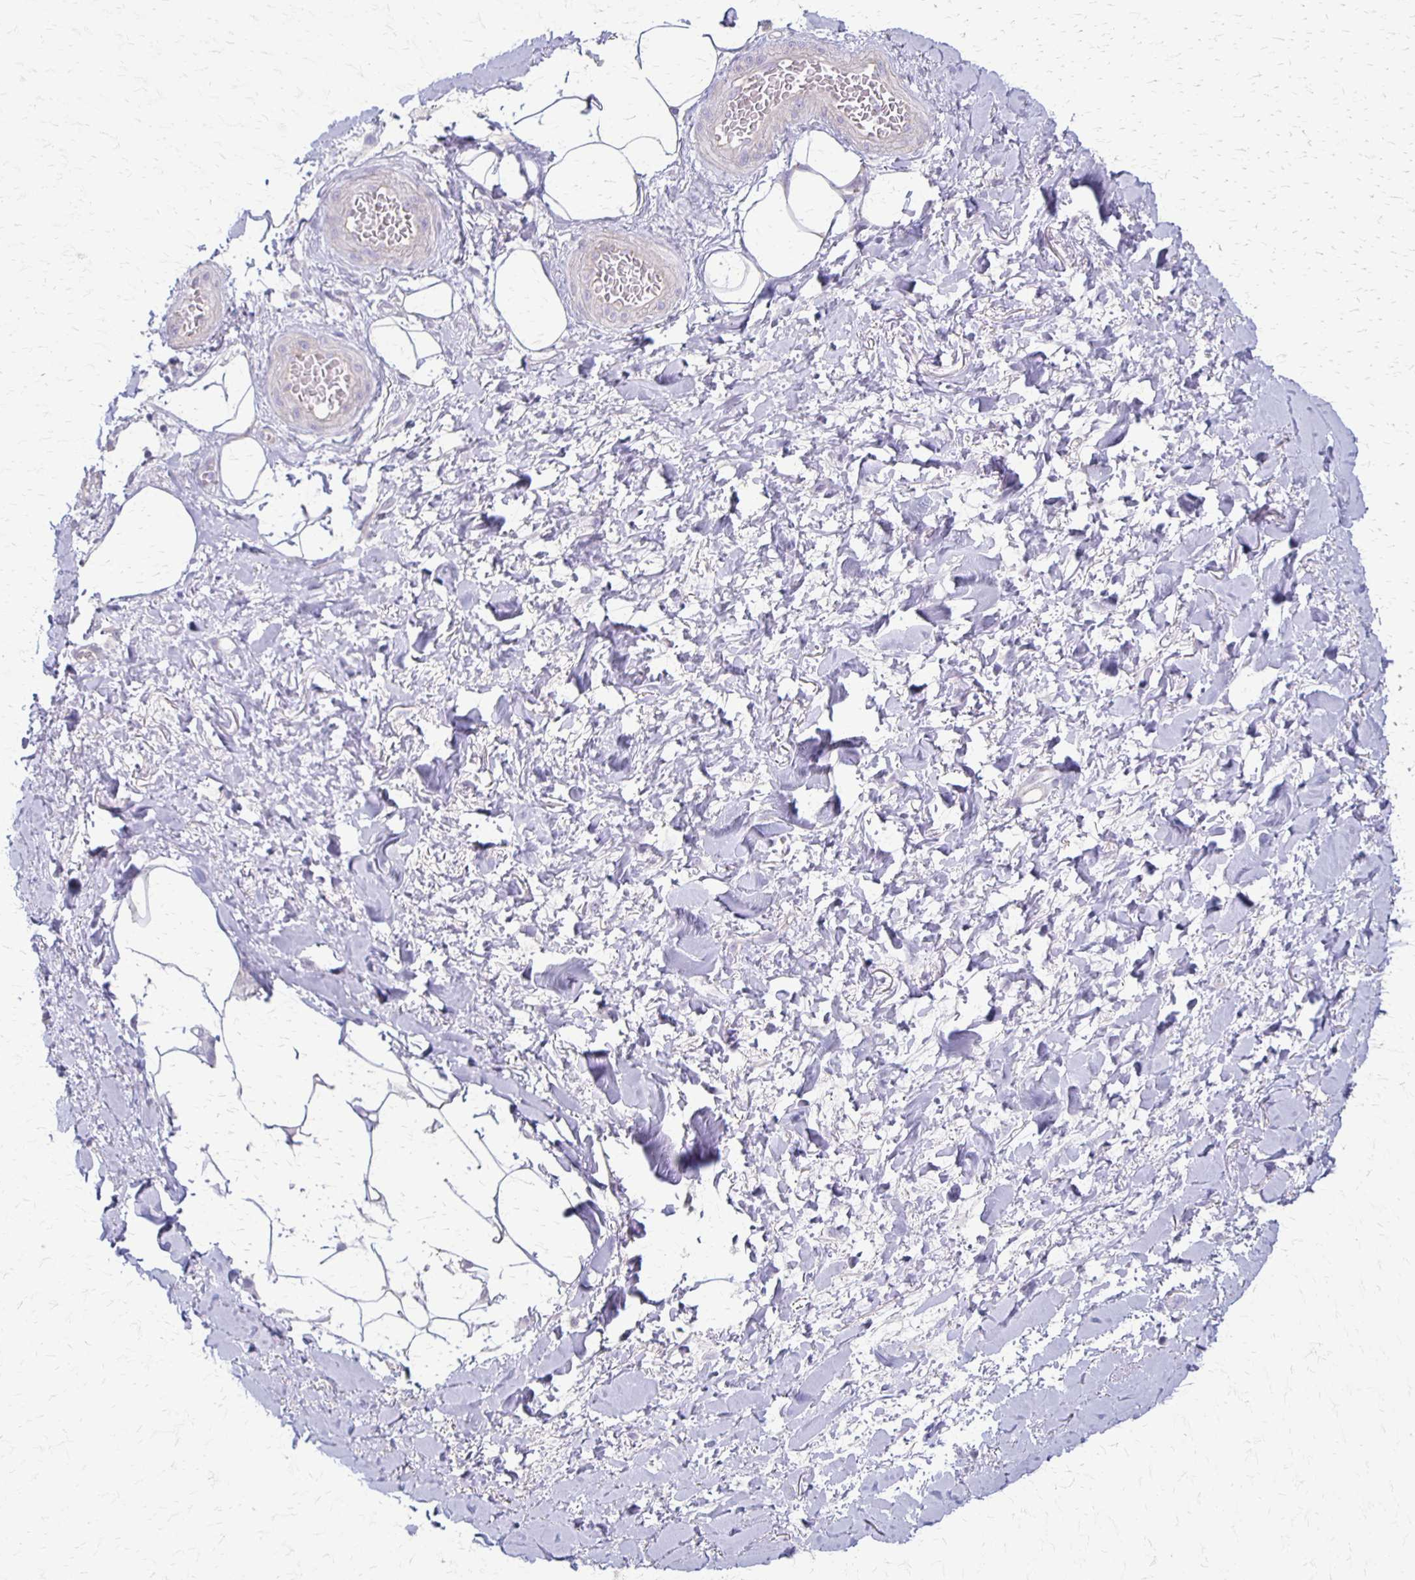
{"staining": {"intensity": "negative", "quantity": "none", "location": "none"}, "tissue": "adipose tissue", "cell_type": "Adipocytes", "image_type": "normal", "snomed": [{"axis": "morphology", "description": "Normal tissue, NOS"}, {"axis": "topography", "description": "Vagina"}, {"axis": "topography", "description": "Peripheral nerve tissue"}], "caption": "Immunohistochemistry (IHC) of normal human adipose tissue reveals no expression in adipocytes. (Brightfield microscopy of DAB IHC at high magnification).", "gene": "RHOC", "patient": {"sex": "female", "age": 71}}